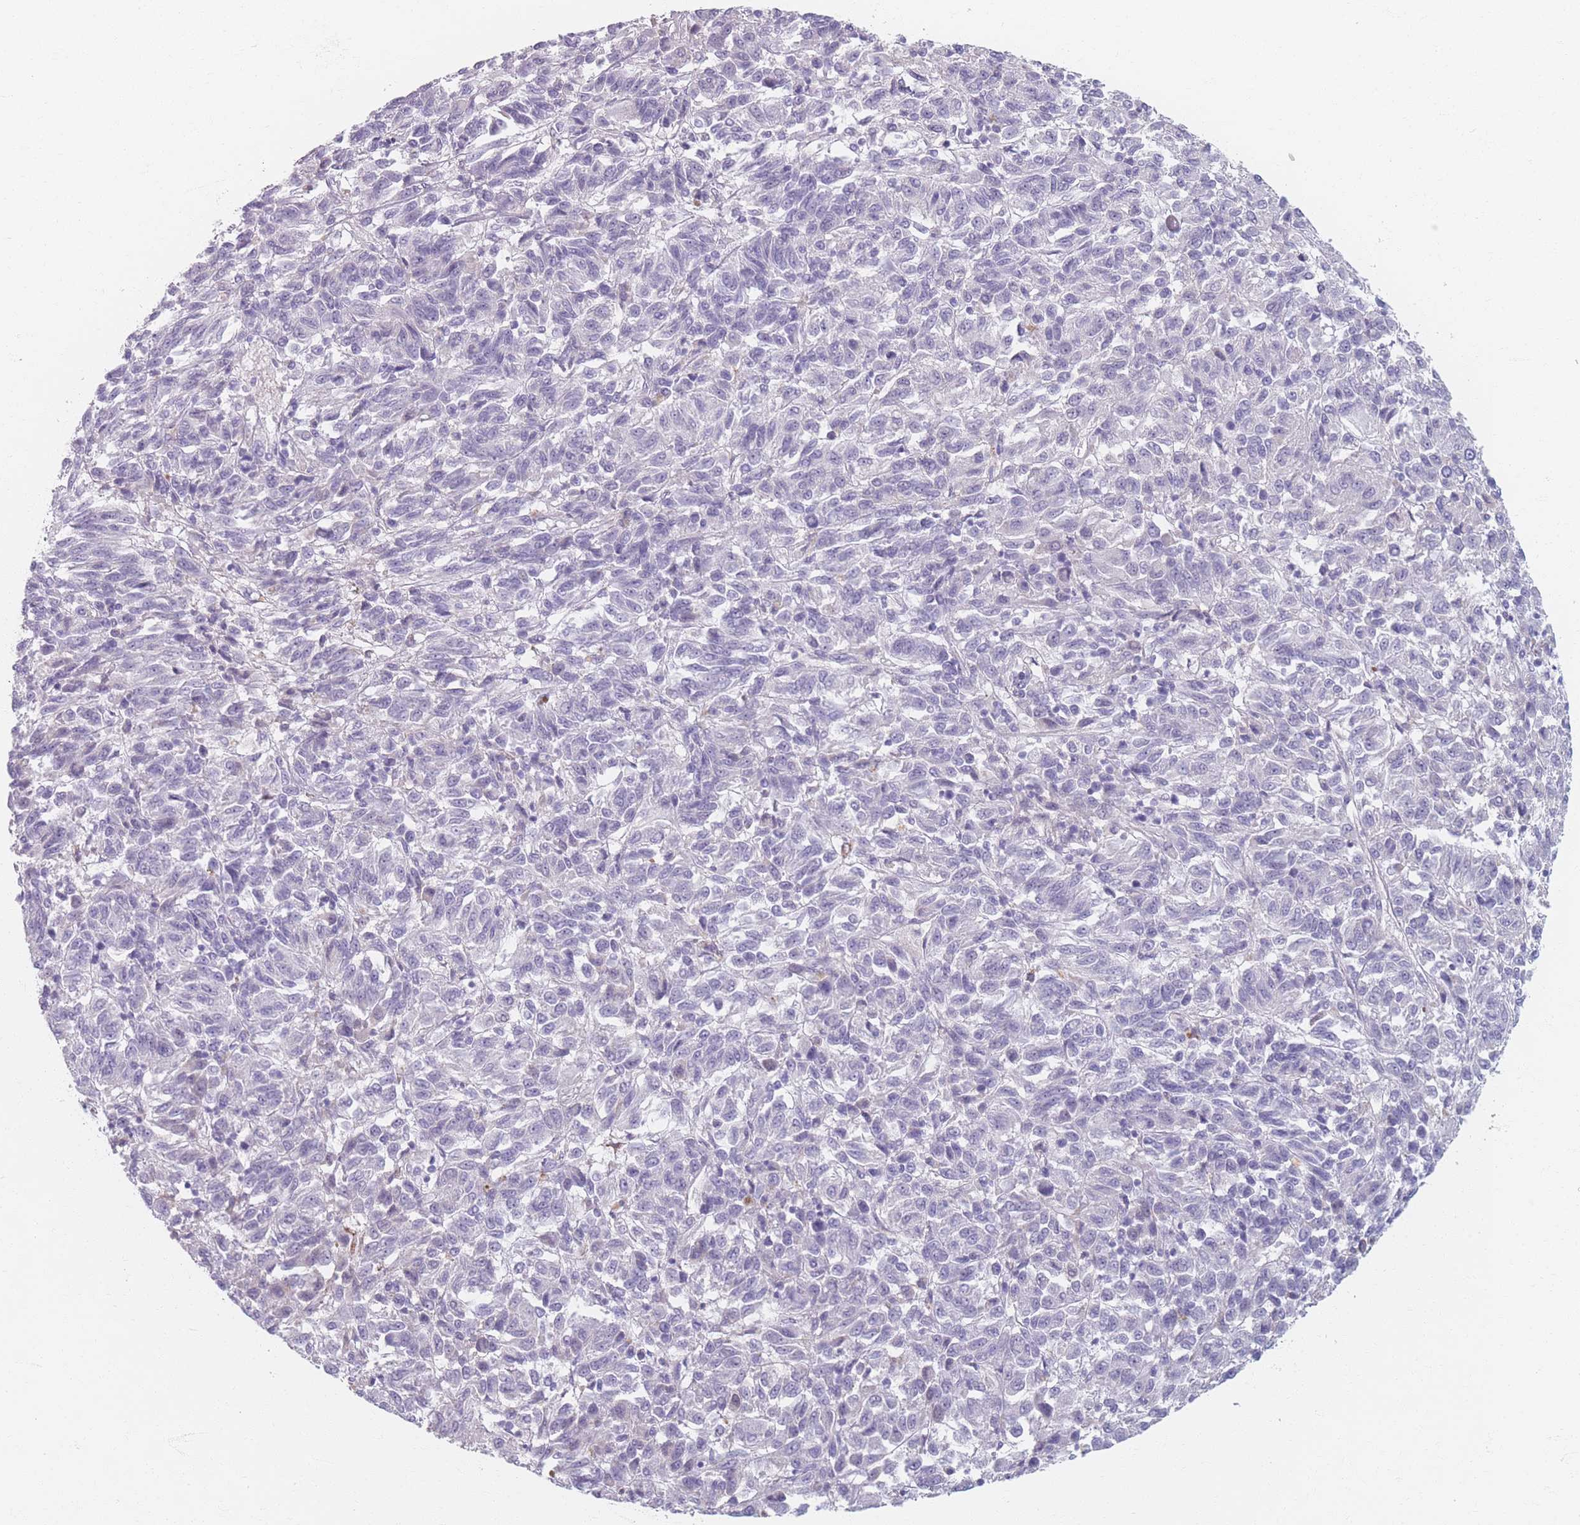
{"staining": {"intensity": "negative", "quantity": "none", "location": "none"}, "tissue": "melanoma", "cell_type": "Tumor cells", "image_type": "cancer", "snomed": [{"axis": "morphology", "description": "Malignant melanoma, Metastatic site"}, {"axis": "topography", "description": "Lung"}], "caption": "Tumor cells are negative for protein expression in human melanoma.", "gene": "PIGM", "patient": {"sex": "male", "age": 64}}